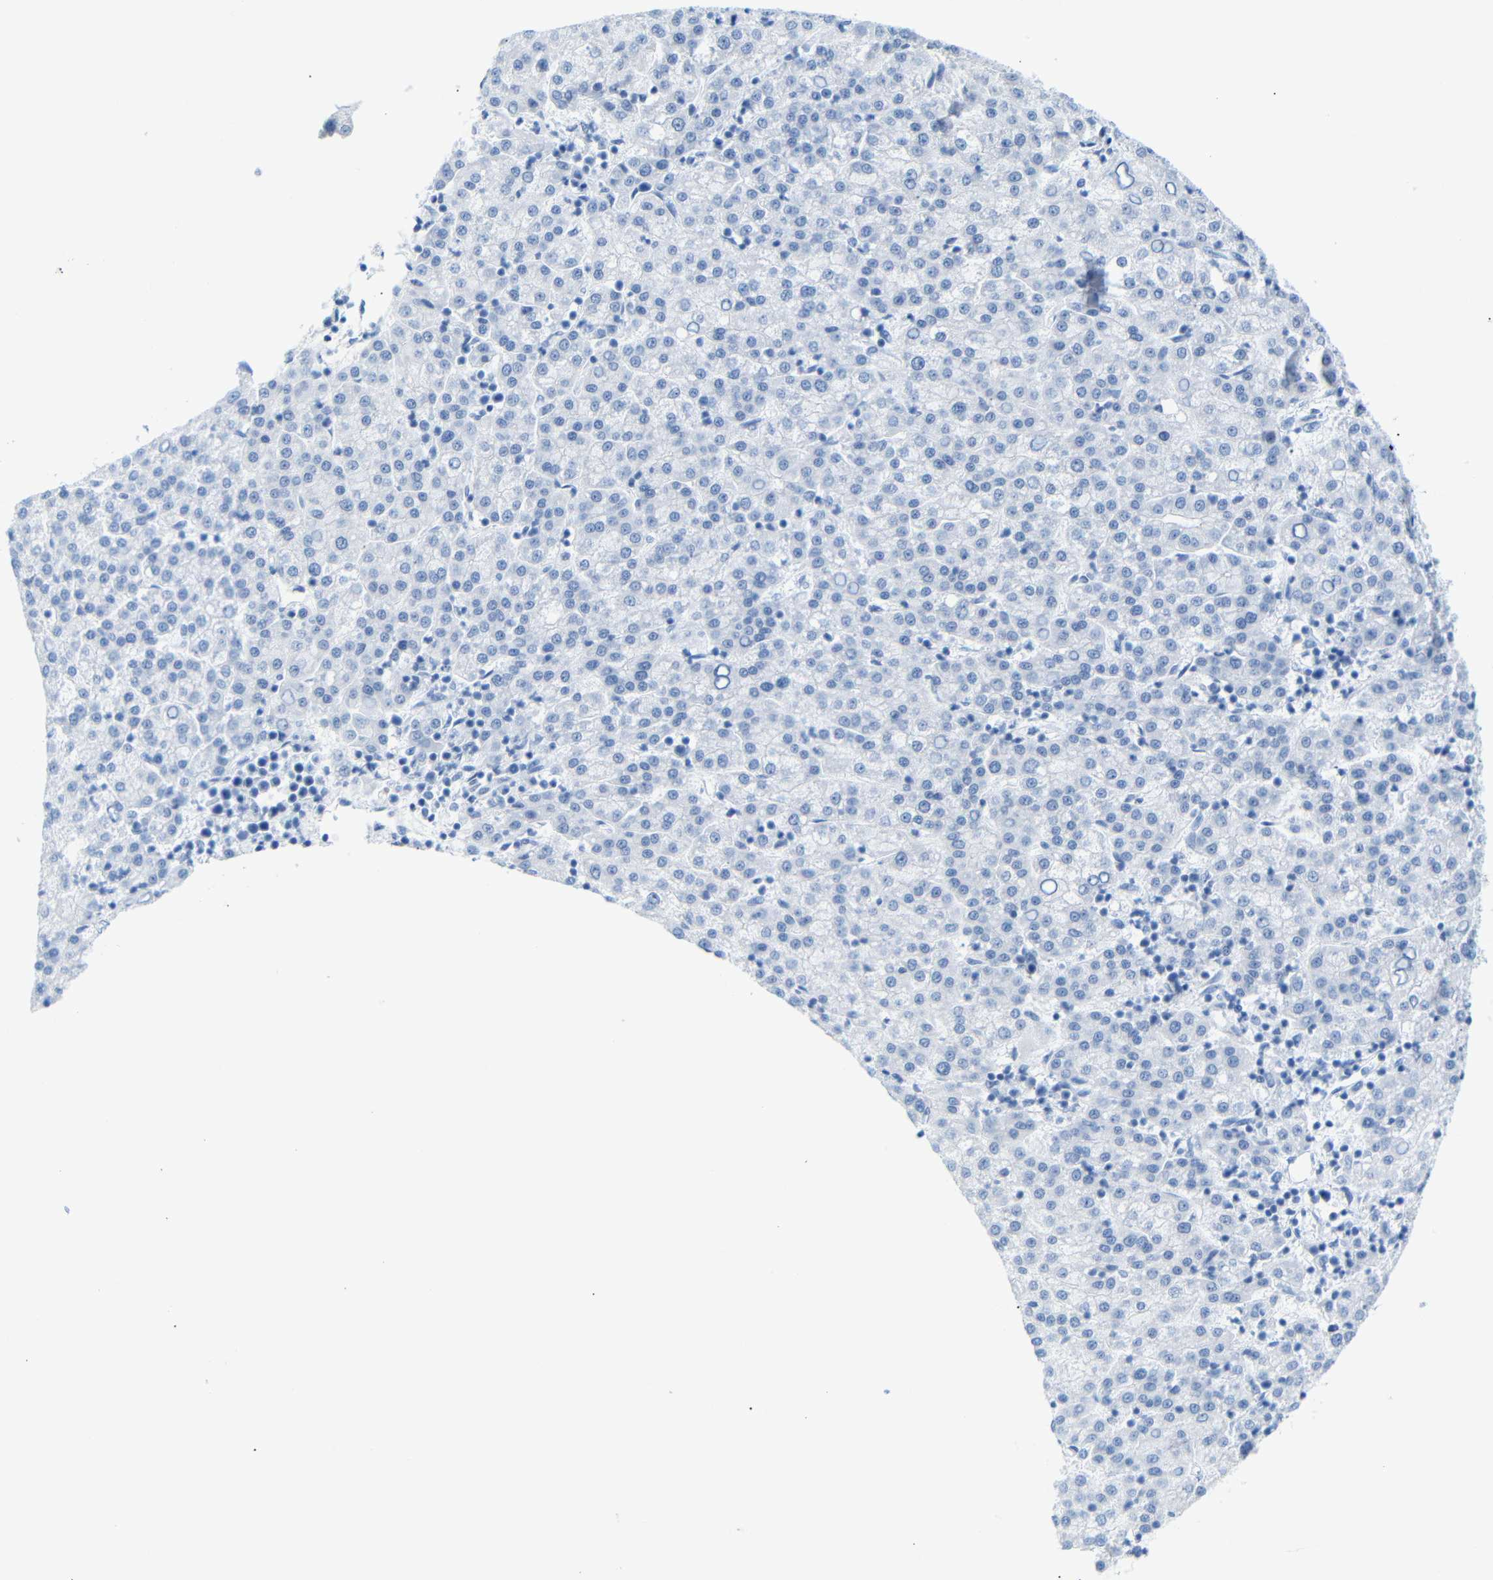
{"staining": {"intensity": "negative", "quantity": "none", "location": "none"}, "tissue": "liver cancer", "cell_type": "Tumor cells", "image_type": "cancer", "snomed": [{"axis": "morphology", "description": "Carcinoma, Hepatocellular, NOS"}, {"axis": "topography", "description": "Liver"}], "caption": "High power microscopy histopathology image of an immunohistochemistry histopathology image of hepatocellular carcinoma (liver), revealing no significant staining in tumor cells.", "gene": "DYNAP", "patient": {"sex": "female", "age": 58}}